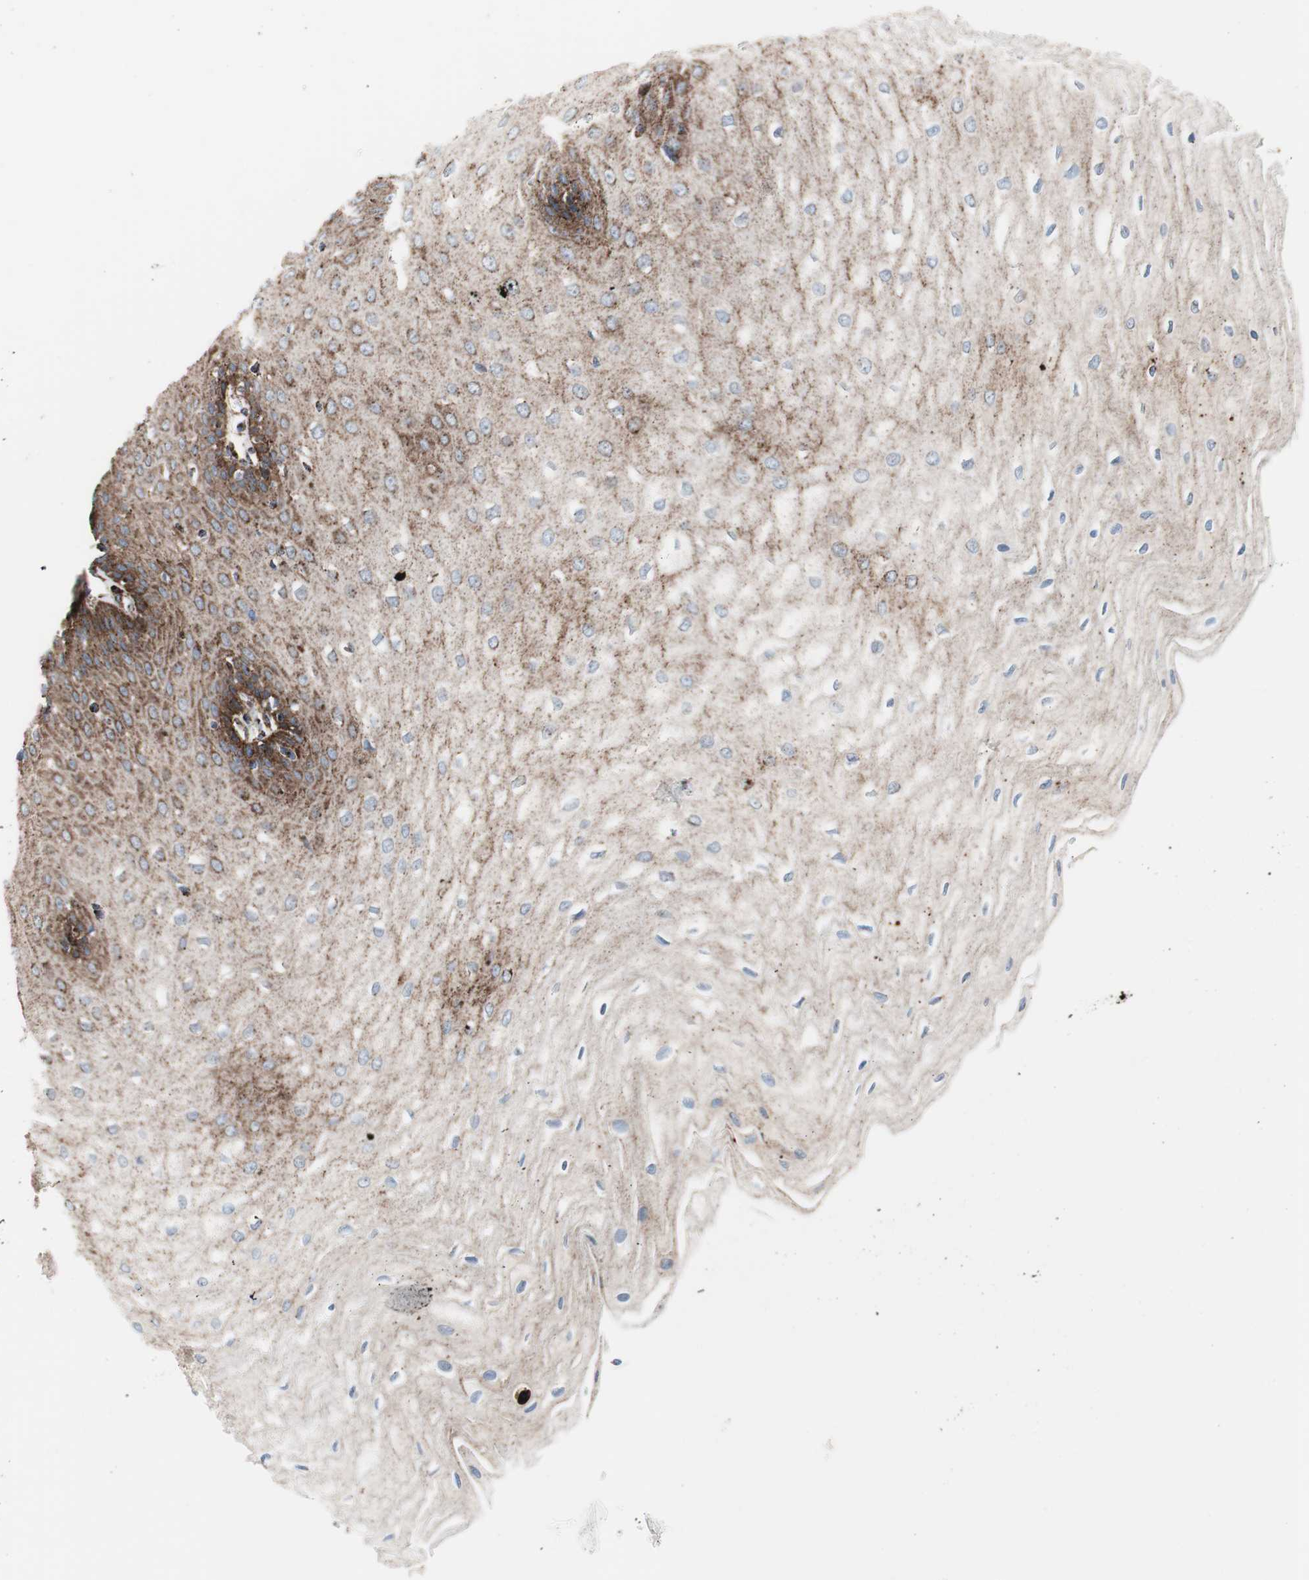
{"staining": {"intensity": "strong", "quantity": "25%-75%", "location": "cytoplasmic/membranous"}, "tissue": "esophagus", "cell_type": "Squamous epithelial cells", "image_type": "normal", "snomed": [{"axis": "morphology", "description": "Normal tissue, NOS"}, {"axis": "morphology", "description": "Squamous cell carcinoma, NOS"}, {"axis": "topography", "description": "Esophagus"}], "caption": "The photomicrograph displays a brown stain indicating the presence of a protein in the cytoplasmic/membranous of squamous epithelial cells in esophagus.", "gene": "LAMP1", "patient": {"sex": "male", "age": 65}}